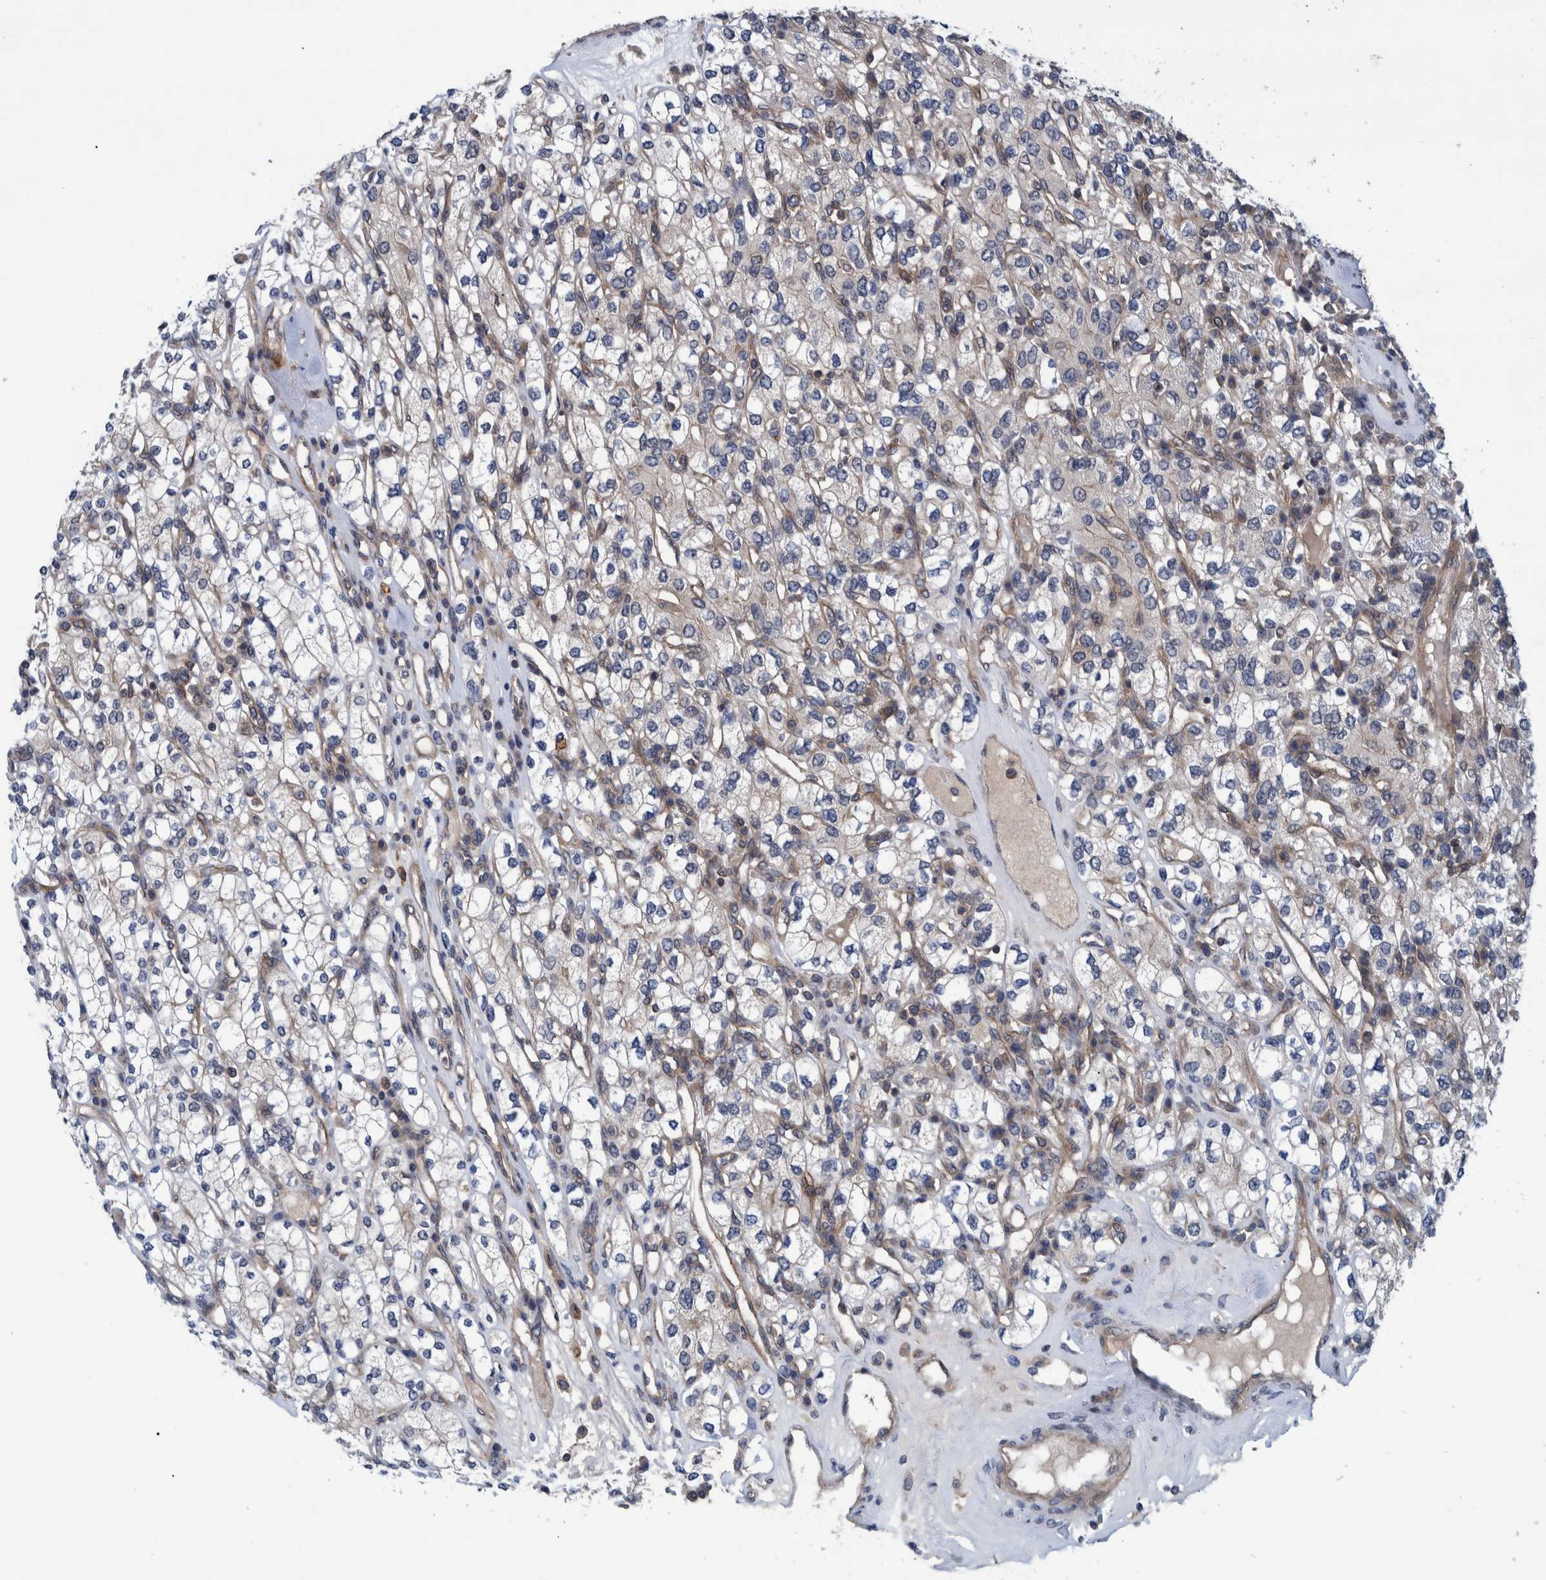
{"staining": {"intensity": "negative", "quantity": "none", "location": "none"}, "tissue": "renal cancer", "cell_type": "Tumor cells", "image_type": "cancer", "snomed": [{"axis": "morphology", "description": "Adenocarcinoma, NOS"}, {"axis": "topography", "description": "Kidney"}], "caption": "An image of renal cancer stained for a protein exhibits no brown staining in tumor cells.", "gene": "MRPS7", "patient": {"sex": "male", "age": 77}}